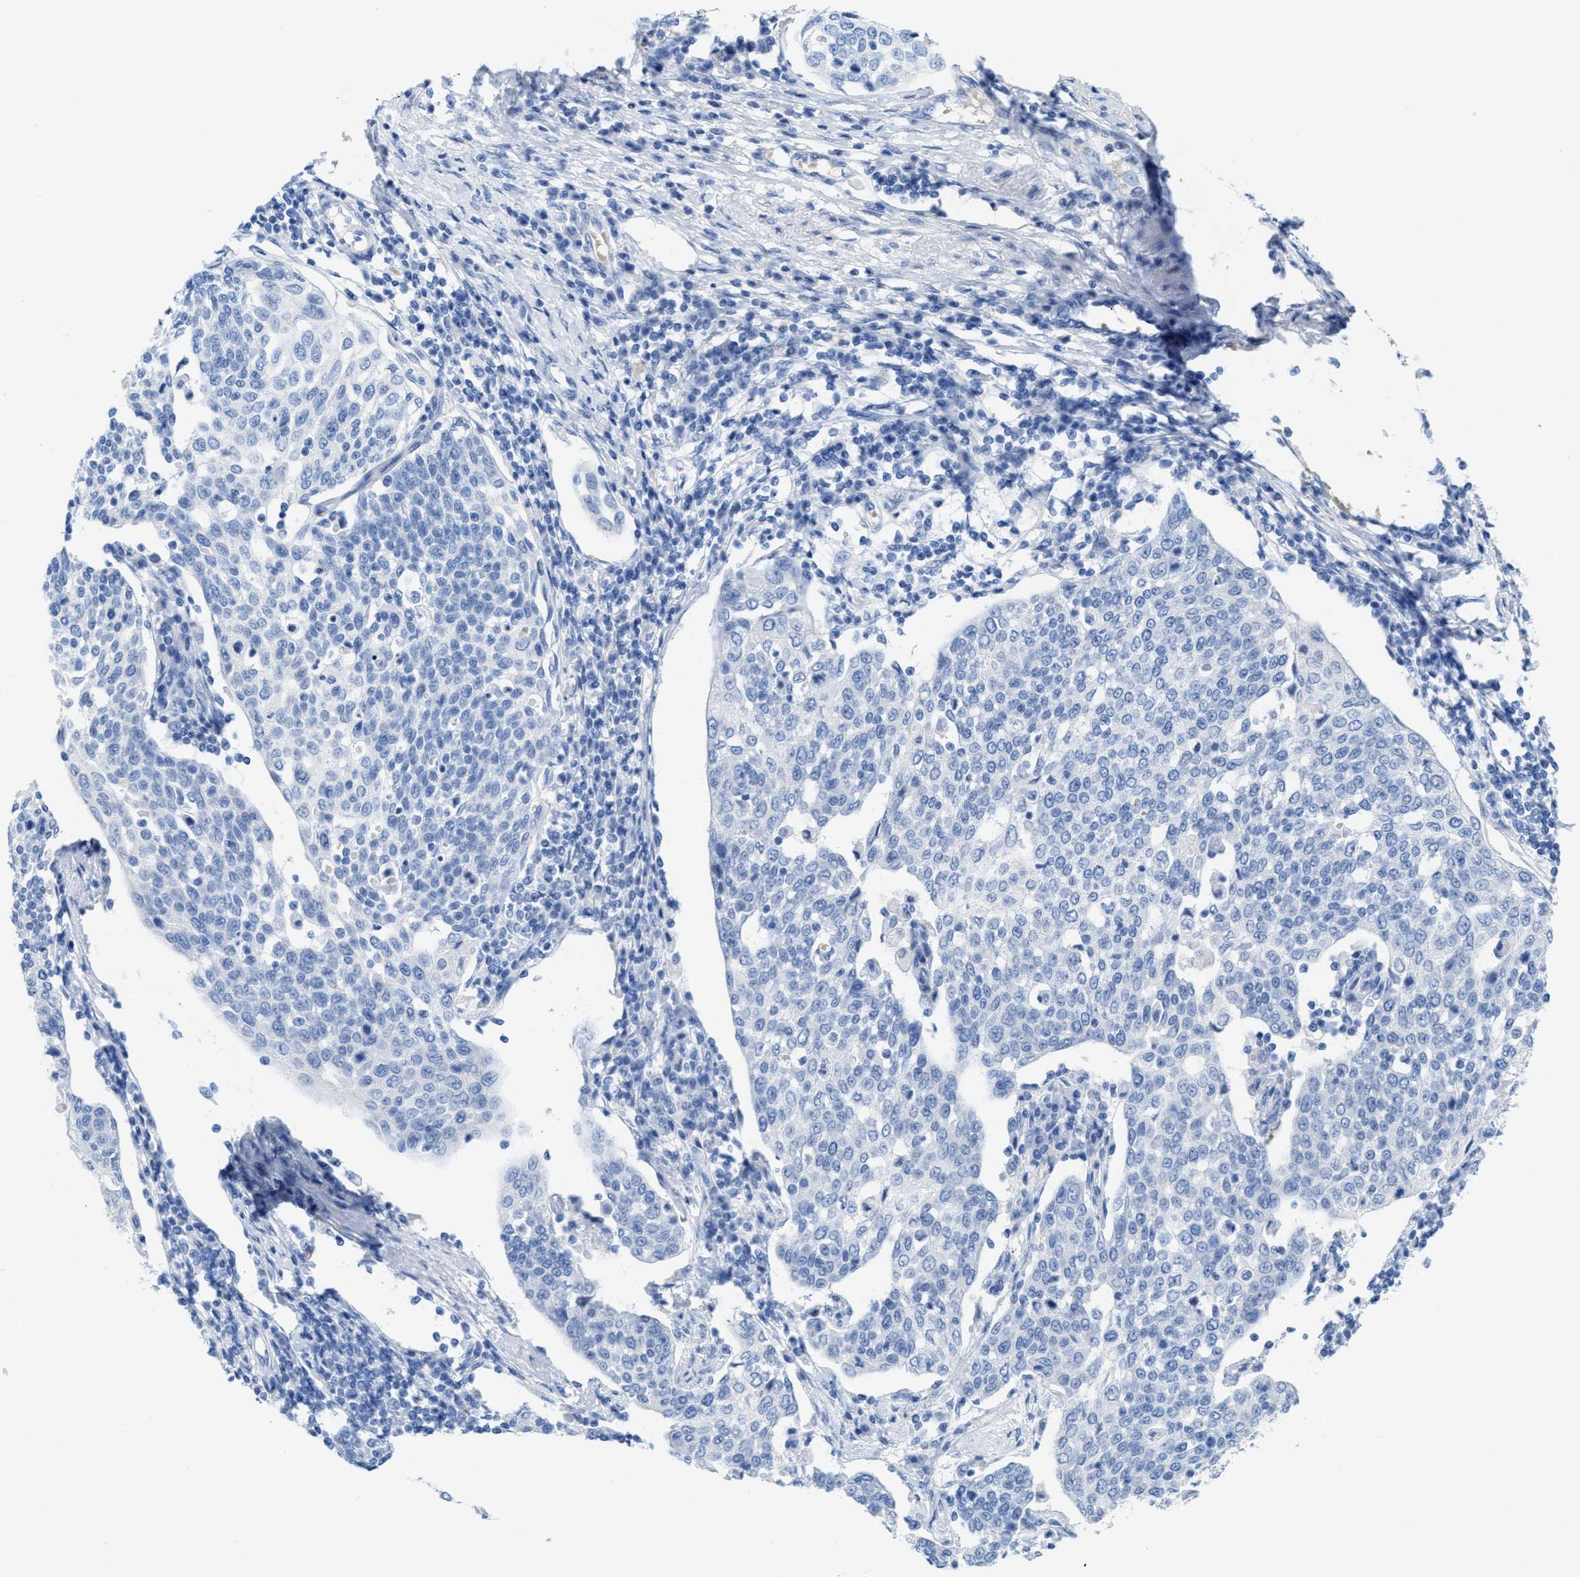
{"staining": {"intensity": "negative", "quantity": "none", "location": "none"}, "tissue": "cervical cancer", "cell_type": "Tumor cells", "image_type": "cancer", "snomed": [{"axis": "morphology", "description": "Squamous cell carcinoma, NOS"}, {"axis": "topography", "description": "Cervix"}], "caption": "Tumor cells are negative for brown protein staining in cervical squamous cell carcinoma.", "gene": "ANKFN1", "patient": {"sex": "female", "age": 34}}